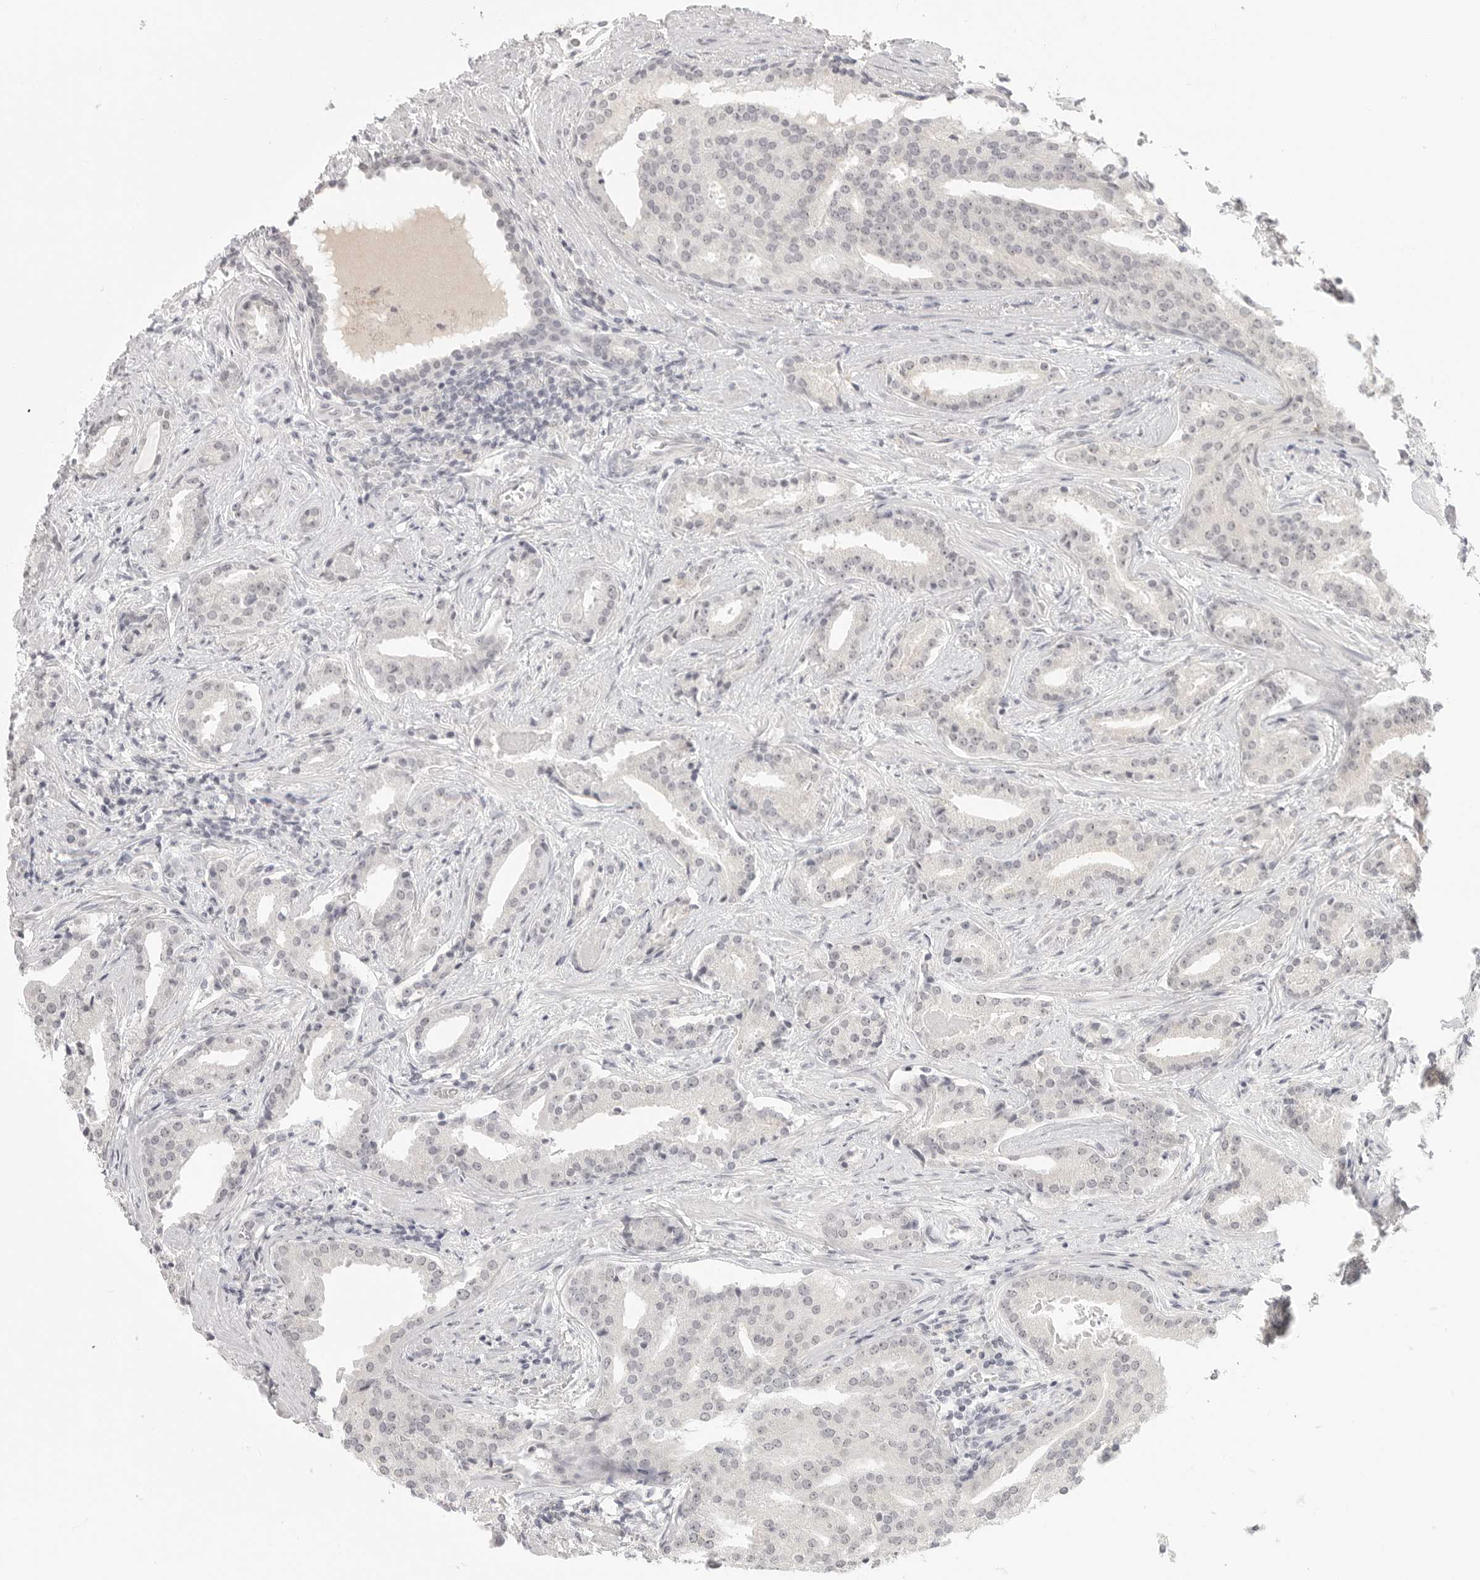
{"staining": {"intensity": "negative", "quantity": "none", "location": "none"}, "tissue": "prostate cancer", "cell_type": "Tumor cells", "image_type": "cancer", "snomed": [{"axis": "morphology", "description": "Adenocarcinoma, Low grade"}, {"axis": "topography", "description": "Prostate"}], "caption": "This is an immunohistochemistry (IHC) image of human prostate cancer. There is no expression in tumor cells.", "gene": "KLK11", "patient": {"sex": "male", "age": 67}}